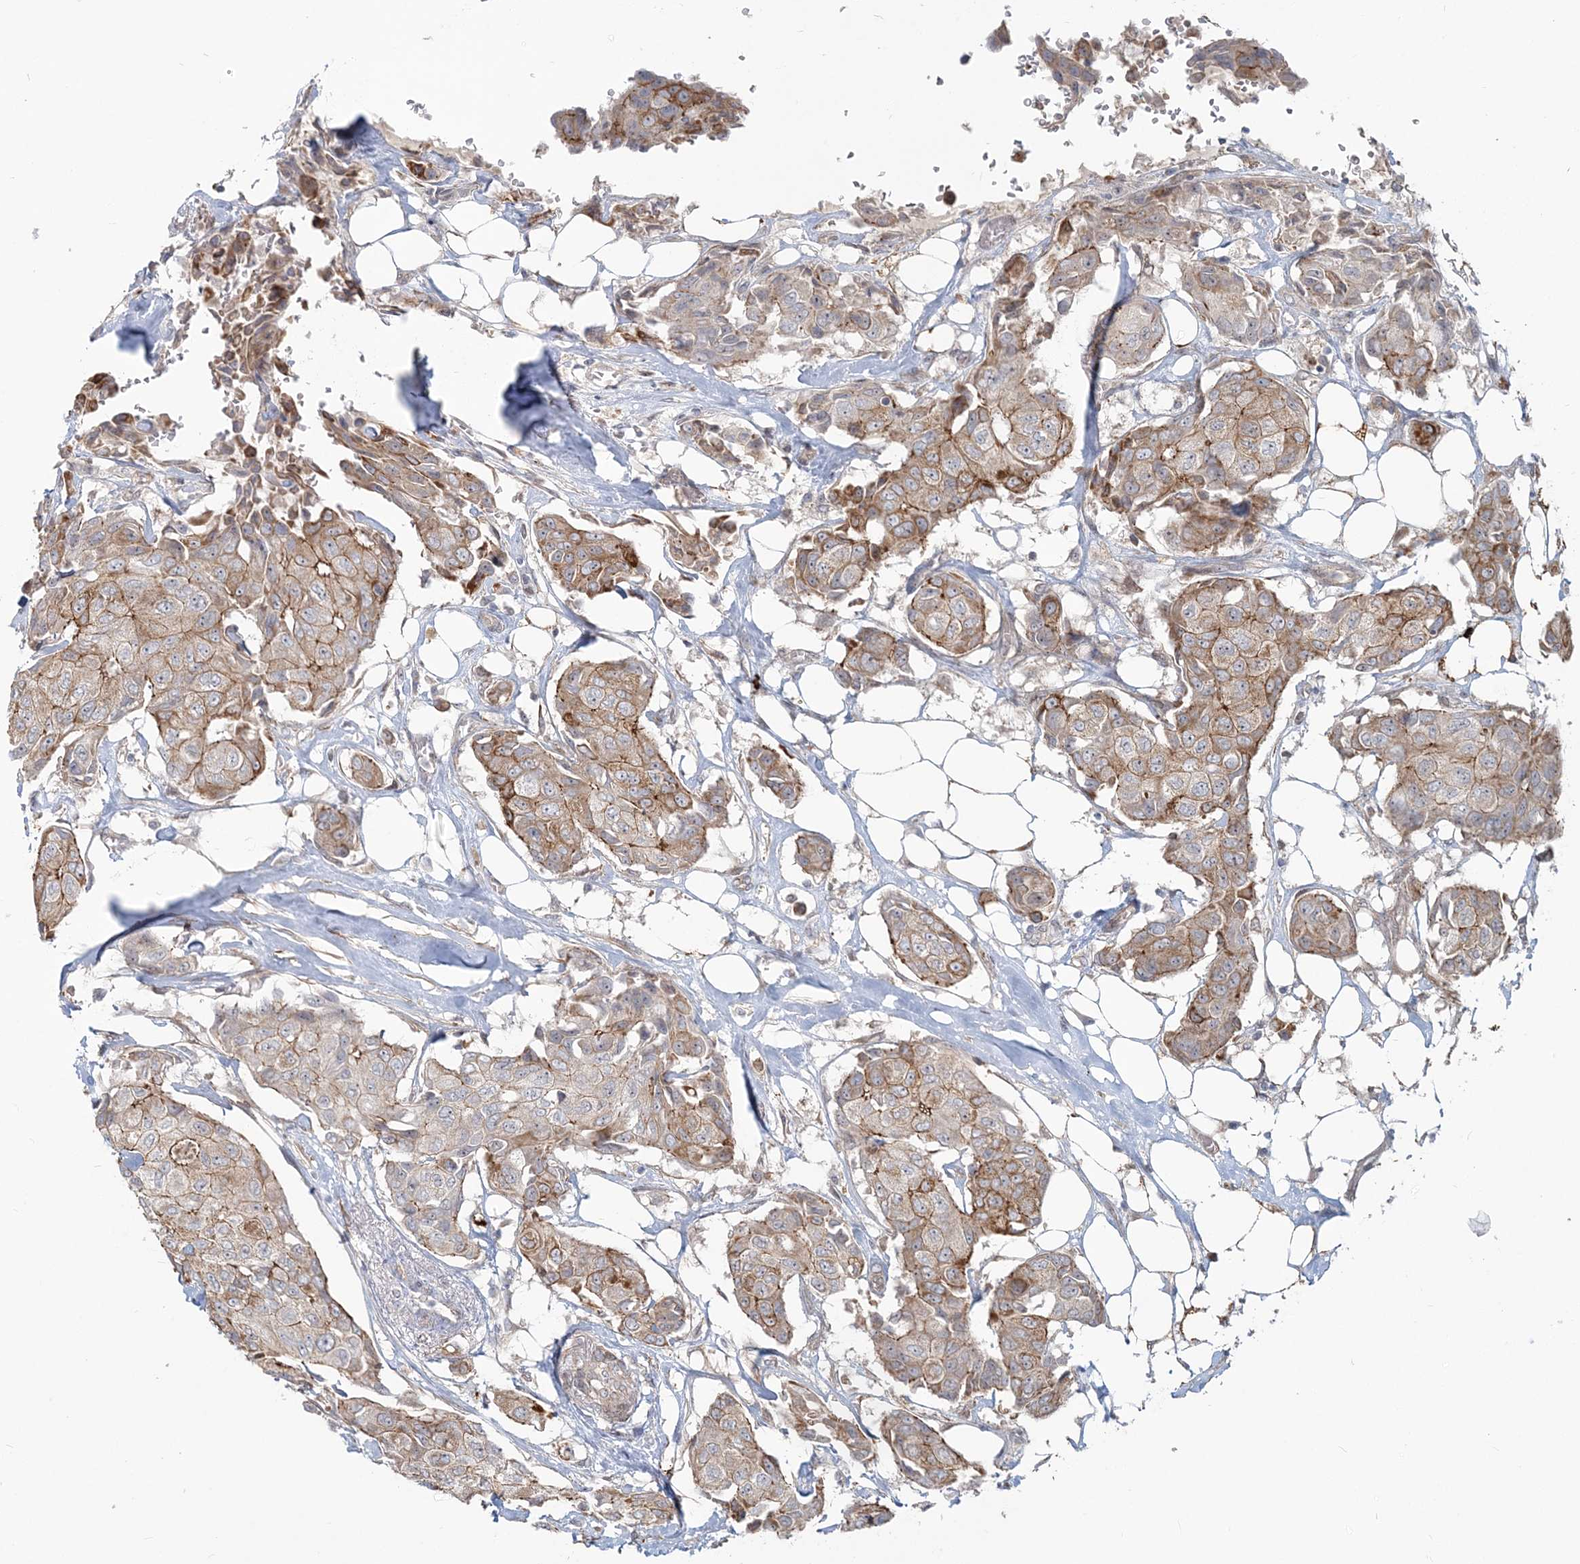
{"staining": {"intensity": "moderate", "quantity": ">75%", "location": "cytoplasmic/membranous"}, "tissue": "breast cancer", "cell_type": "Tumor cells", "image_type": "cancer", "snomed": [{"axis": "morphology", "description": "Duct carcinoma"}, {"axis": "topography", "description": "Breast"}], "caption": "Tumor cells show medium levels of moderate cytoplasmic/membranous expression in about >75% of cells in human breast cancer.", "gene": "SH3PXD2A", "patient": {"sex": "female", "age": 80}}